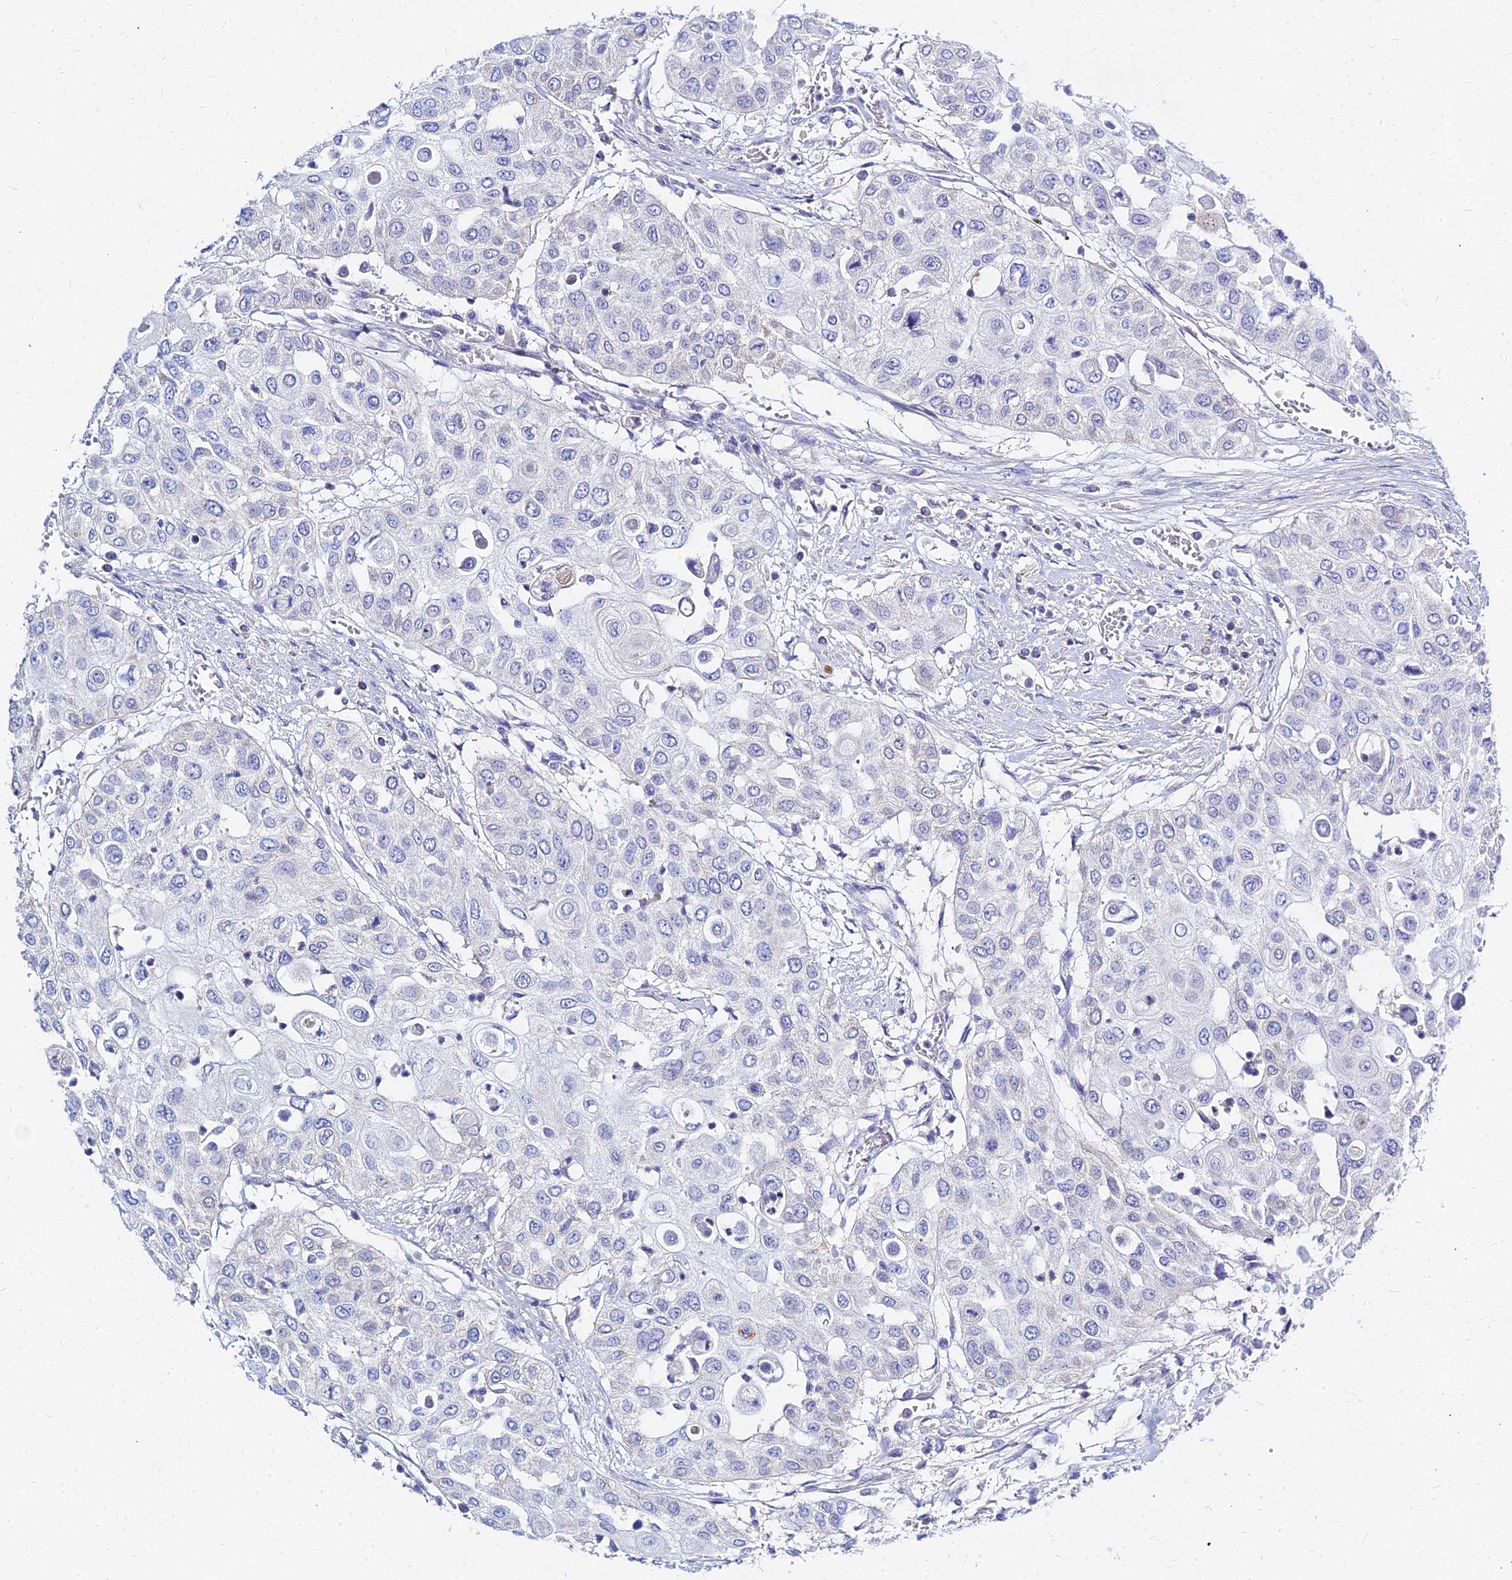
{"staining": {"intensity": "negative", "quantity": "none", "location": "none"}, "tissue": "urothelial cancer", "cell_type": "Tumor cells", "image_type": "cancer", "snomed": [{"axis": "morphology", "description": "Urothelial carcinoma, High grade"}, {"axis": "topography", "description": "Urinary bladder"}], "caption": "Protein analysis of urothelial carcinoma (high-grade) shows no significant staining in tumor cells.", "gene": "ZNF552", "patient": {"sex": "female", "age": 79}}